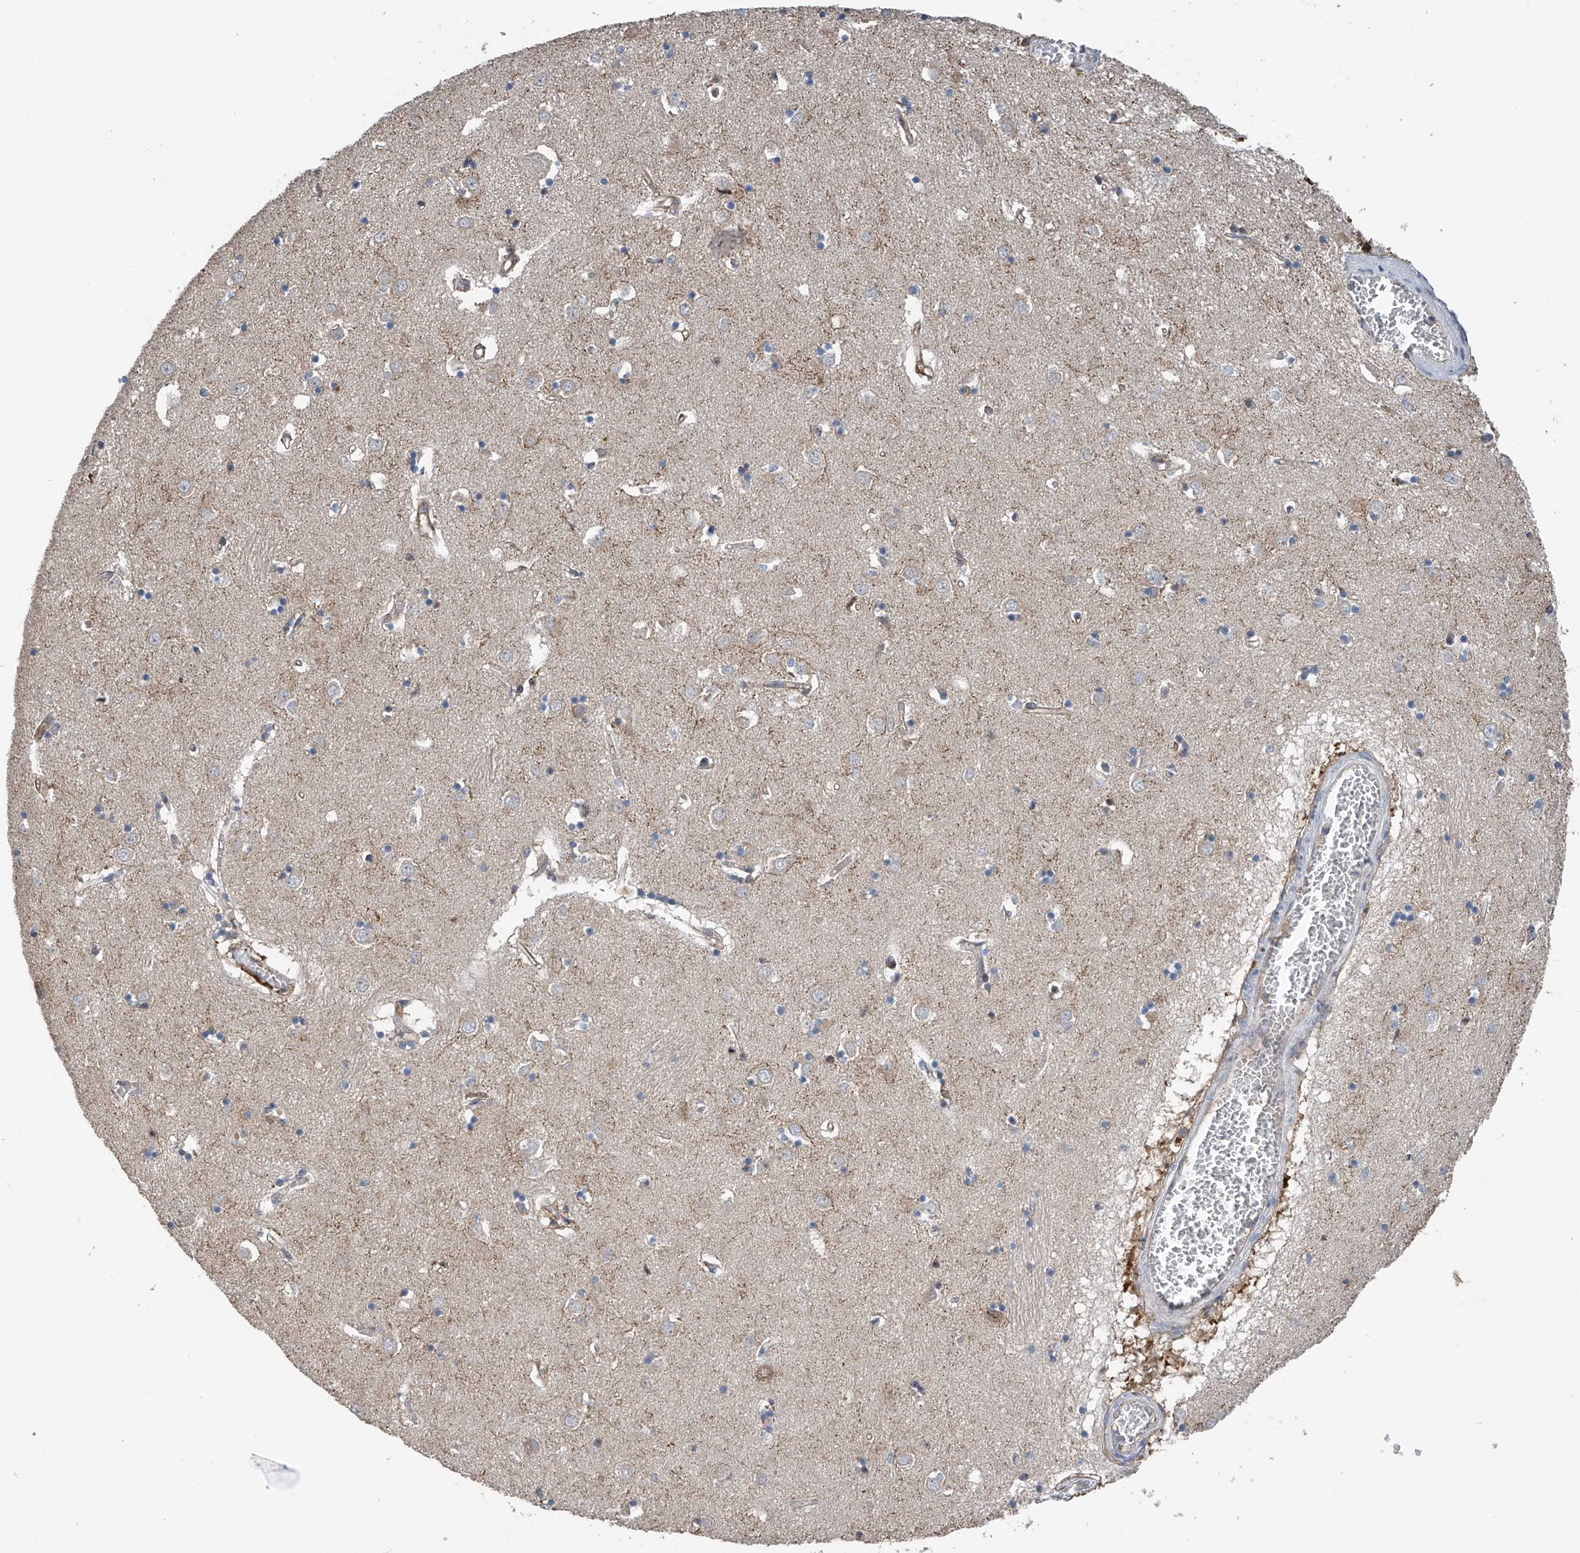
{"staining": {"intensity": "moderate", "quantity": "<25%", "location": "cytoplasmic/membranous"}, "tissue": "caudate", "cell_type": "Glial cells", "image_type": "normal", "snomed": [{"axis": "morphology", "description": "Normal tissue, NOS"}, {"axis": "topography", "description": "Lateral ventricle wall"}], "caption": "Immunohistochemistry (IHC) of unremarkable caudate shows low levels of moderate cytoplasmic/membranous positivity in about <25% of glial cells.", "gene": "CHPF", "patient": {"sex": "male", "age": 70}}